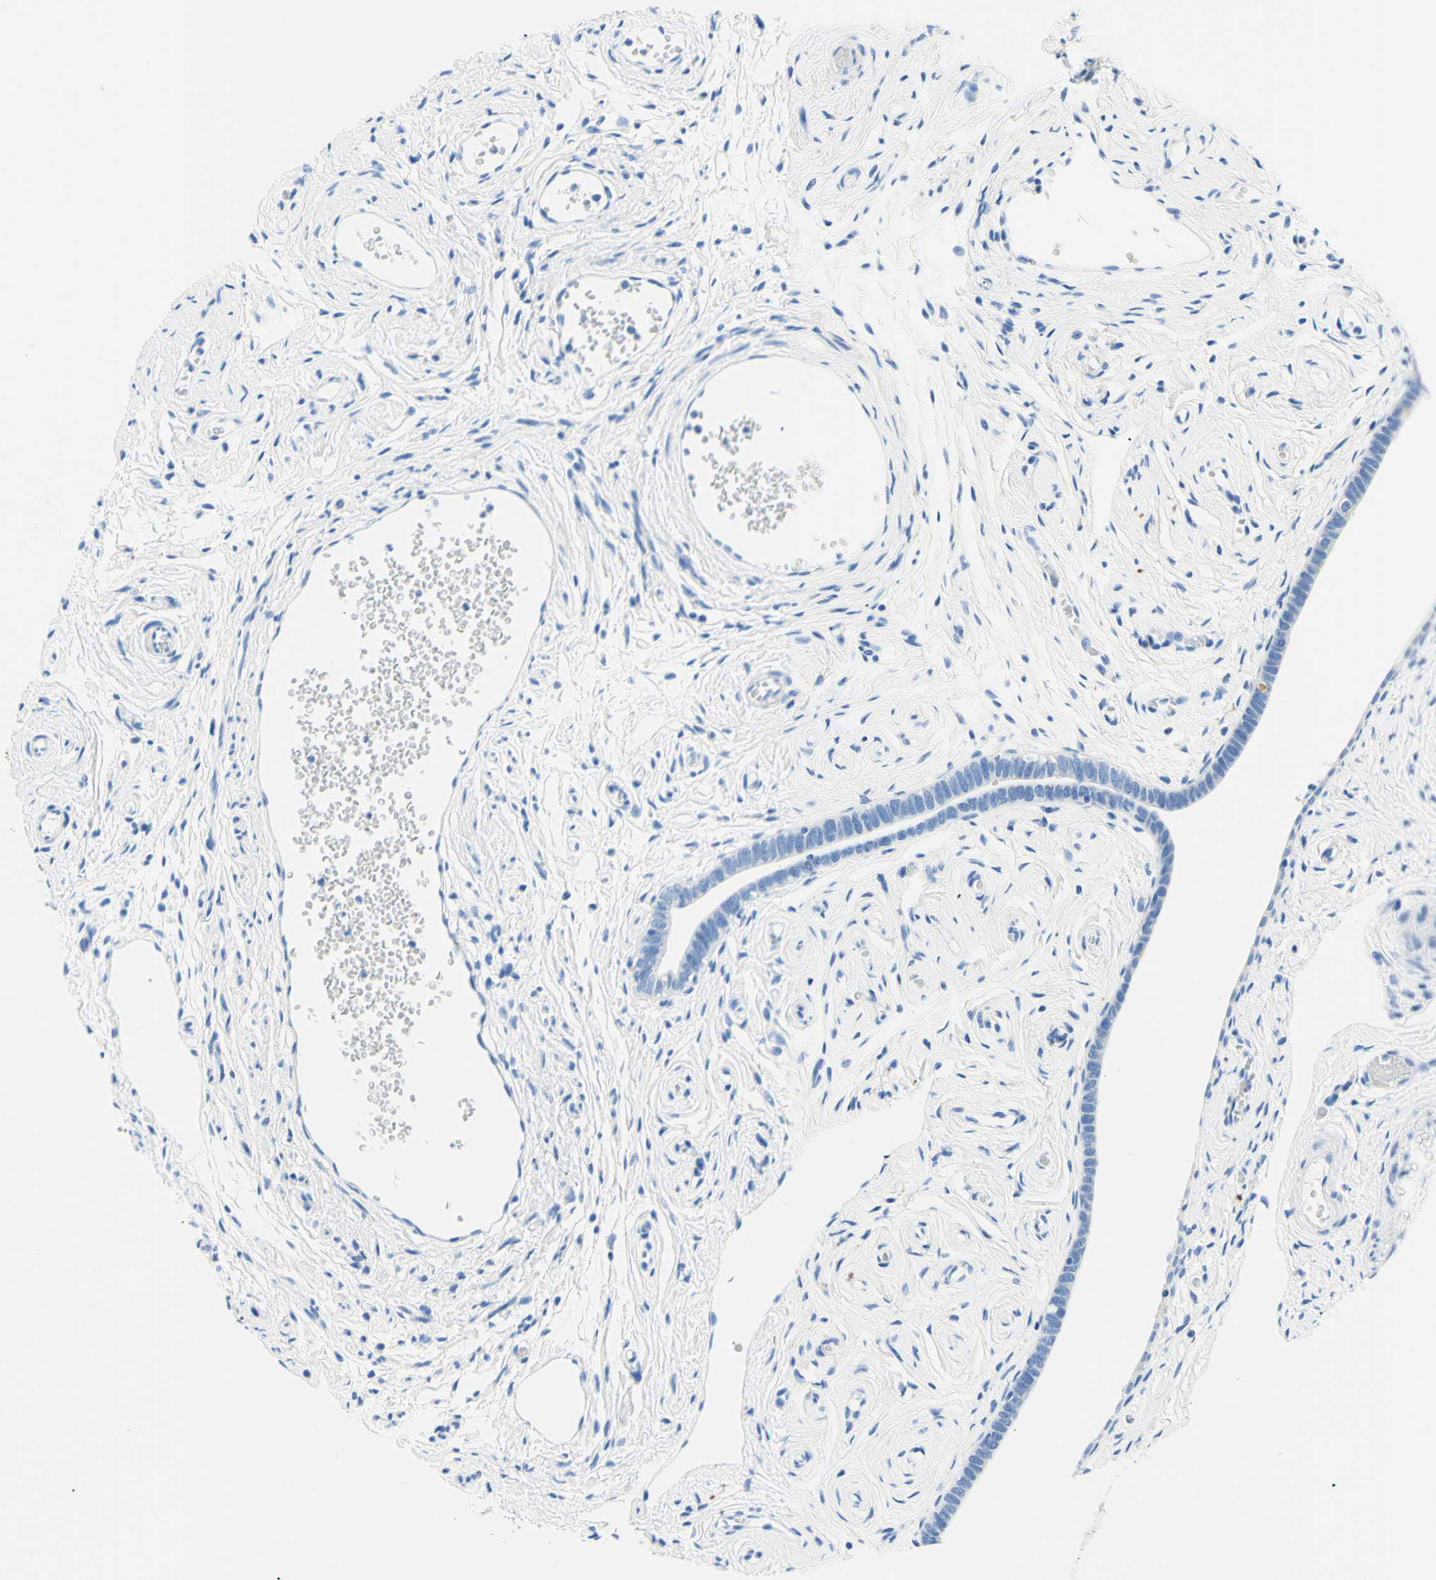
{"staining": {"intensity": "negative", "quantity": "none", "location": "none"}, "tissue": "fallopian tube", "cell_type": "Glandular cells", "image_type": "normal", "snomed": [{"axis": "morphology", "description": "Normal tissue, NOS"}, {"axis": "topography", "description": "Fallopian tube"}], "caption": "Immunohistochemistry (IHC) histopathology image of benign fallopian tube: fallopian tube stained with DAB (3,3'-diaminobenzidine) shows no significant protein staining in glandular cells.", "gene": "MYH2", "patient": {"sex": "female", "age": 71}}